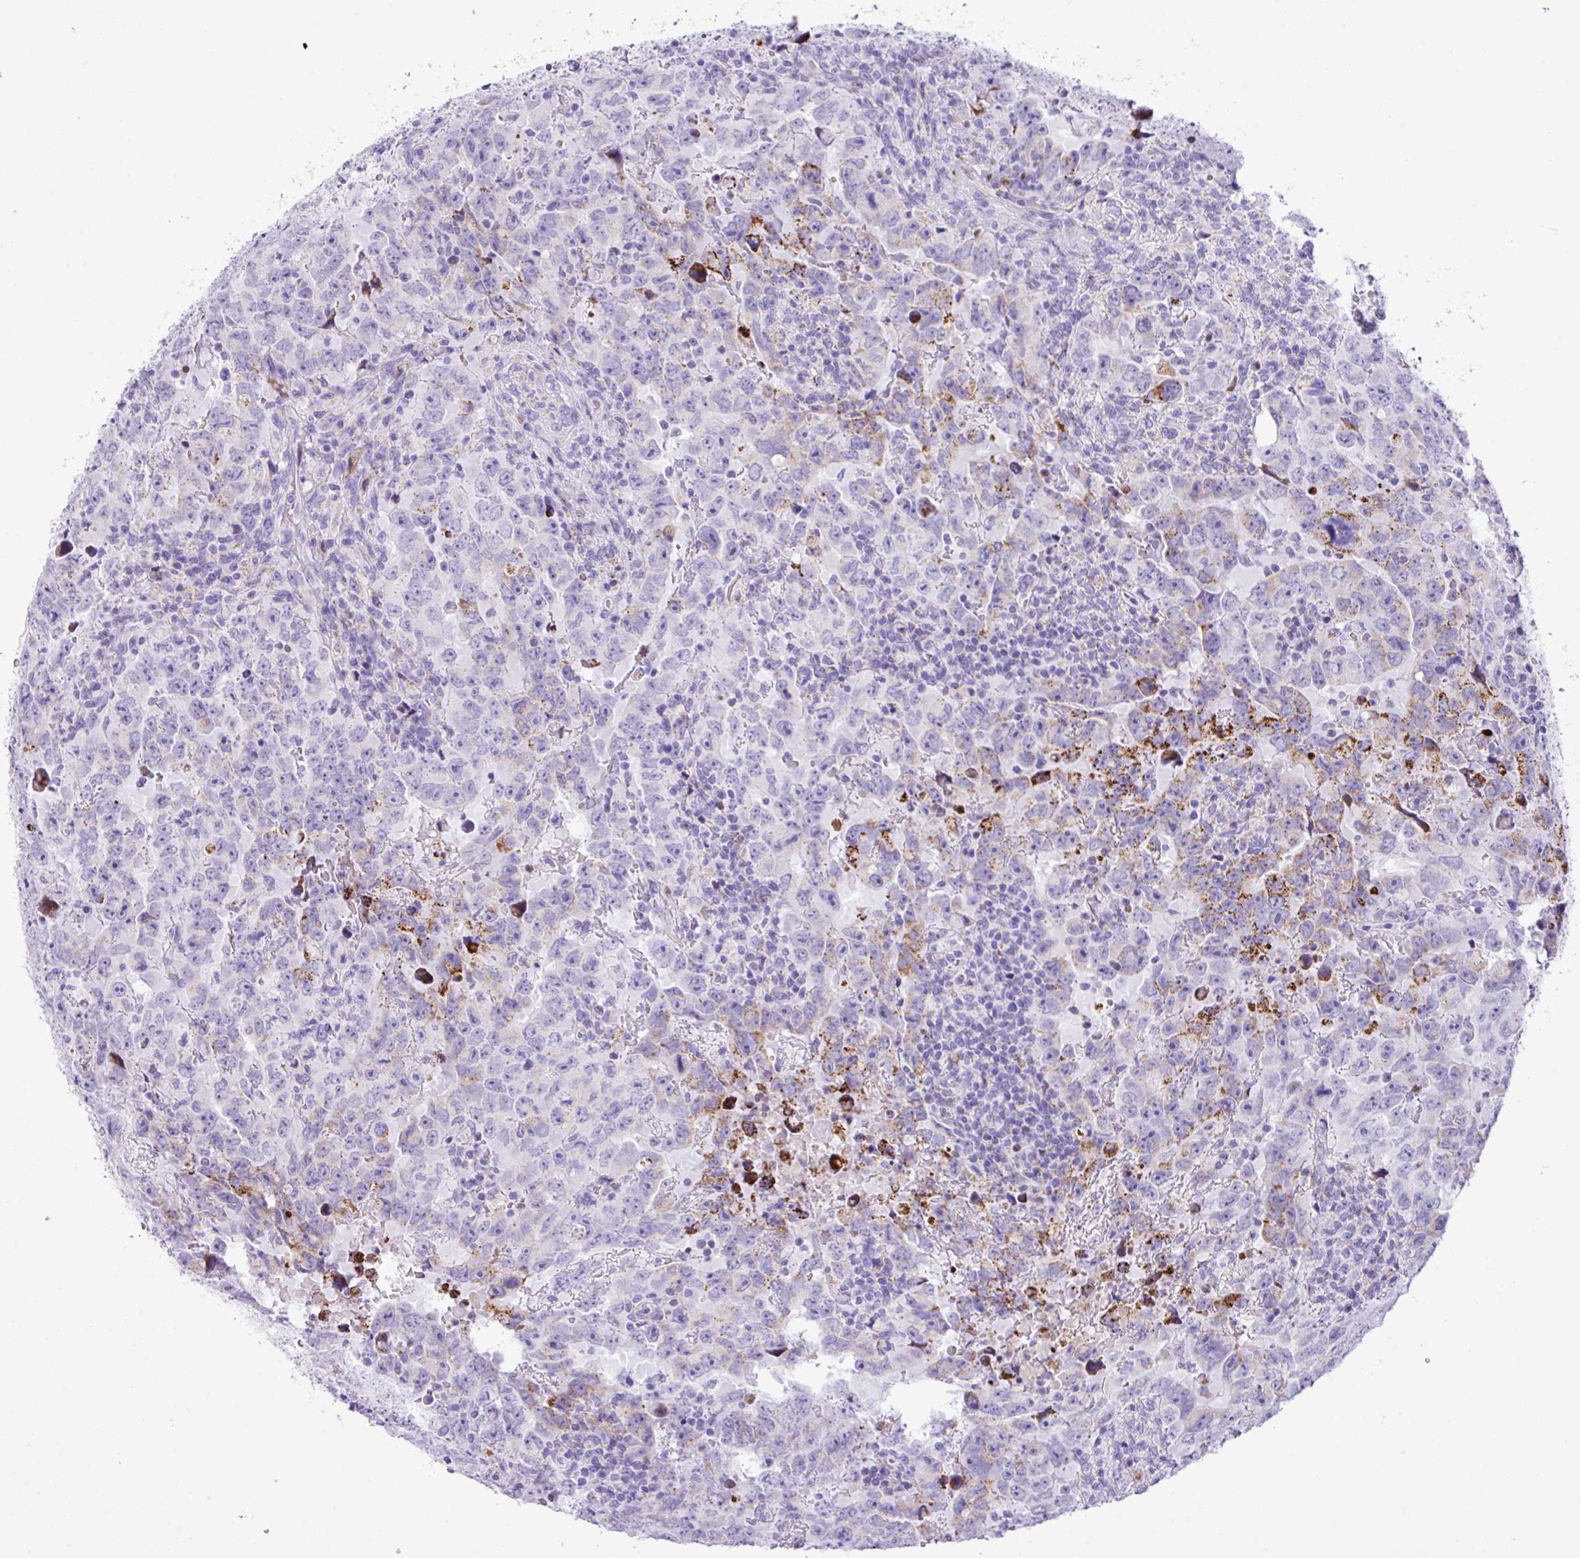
{"staining": {"intensity": "moderate", "quantity": "<25%", "location": "cytoplasmic/membranous"}, "tissue": "testis cancer", "cell_type": "Tumor cells", "image_type": "cancer", "snomed": [{"axis": "morphology", "description": "Carcinoma, Embryonal, NOS"}, {"axis": "topography", "description": "Testis"}], "caption": "Immunohistochemical staining of human testis cancer (embryonal carcinoma) displays low levels of moderate cytoplasmic/membranous positivity in about <25% of tumor cells. The staining is performed using DAB (3,3'-diaminobenzidine) brown chromogen to label protein expression. The nuclei are counter-stained blue using hematoxylin.", "gene": "RCAN2", "patient": {"sex": "male", "age": 24}}